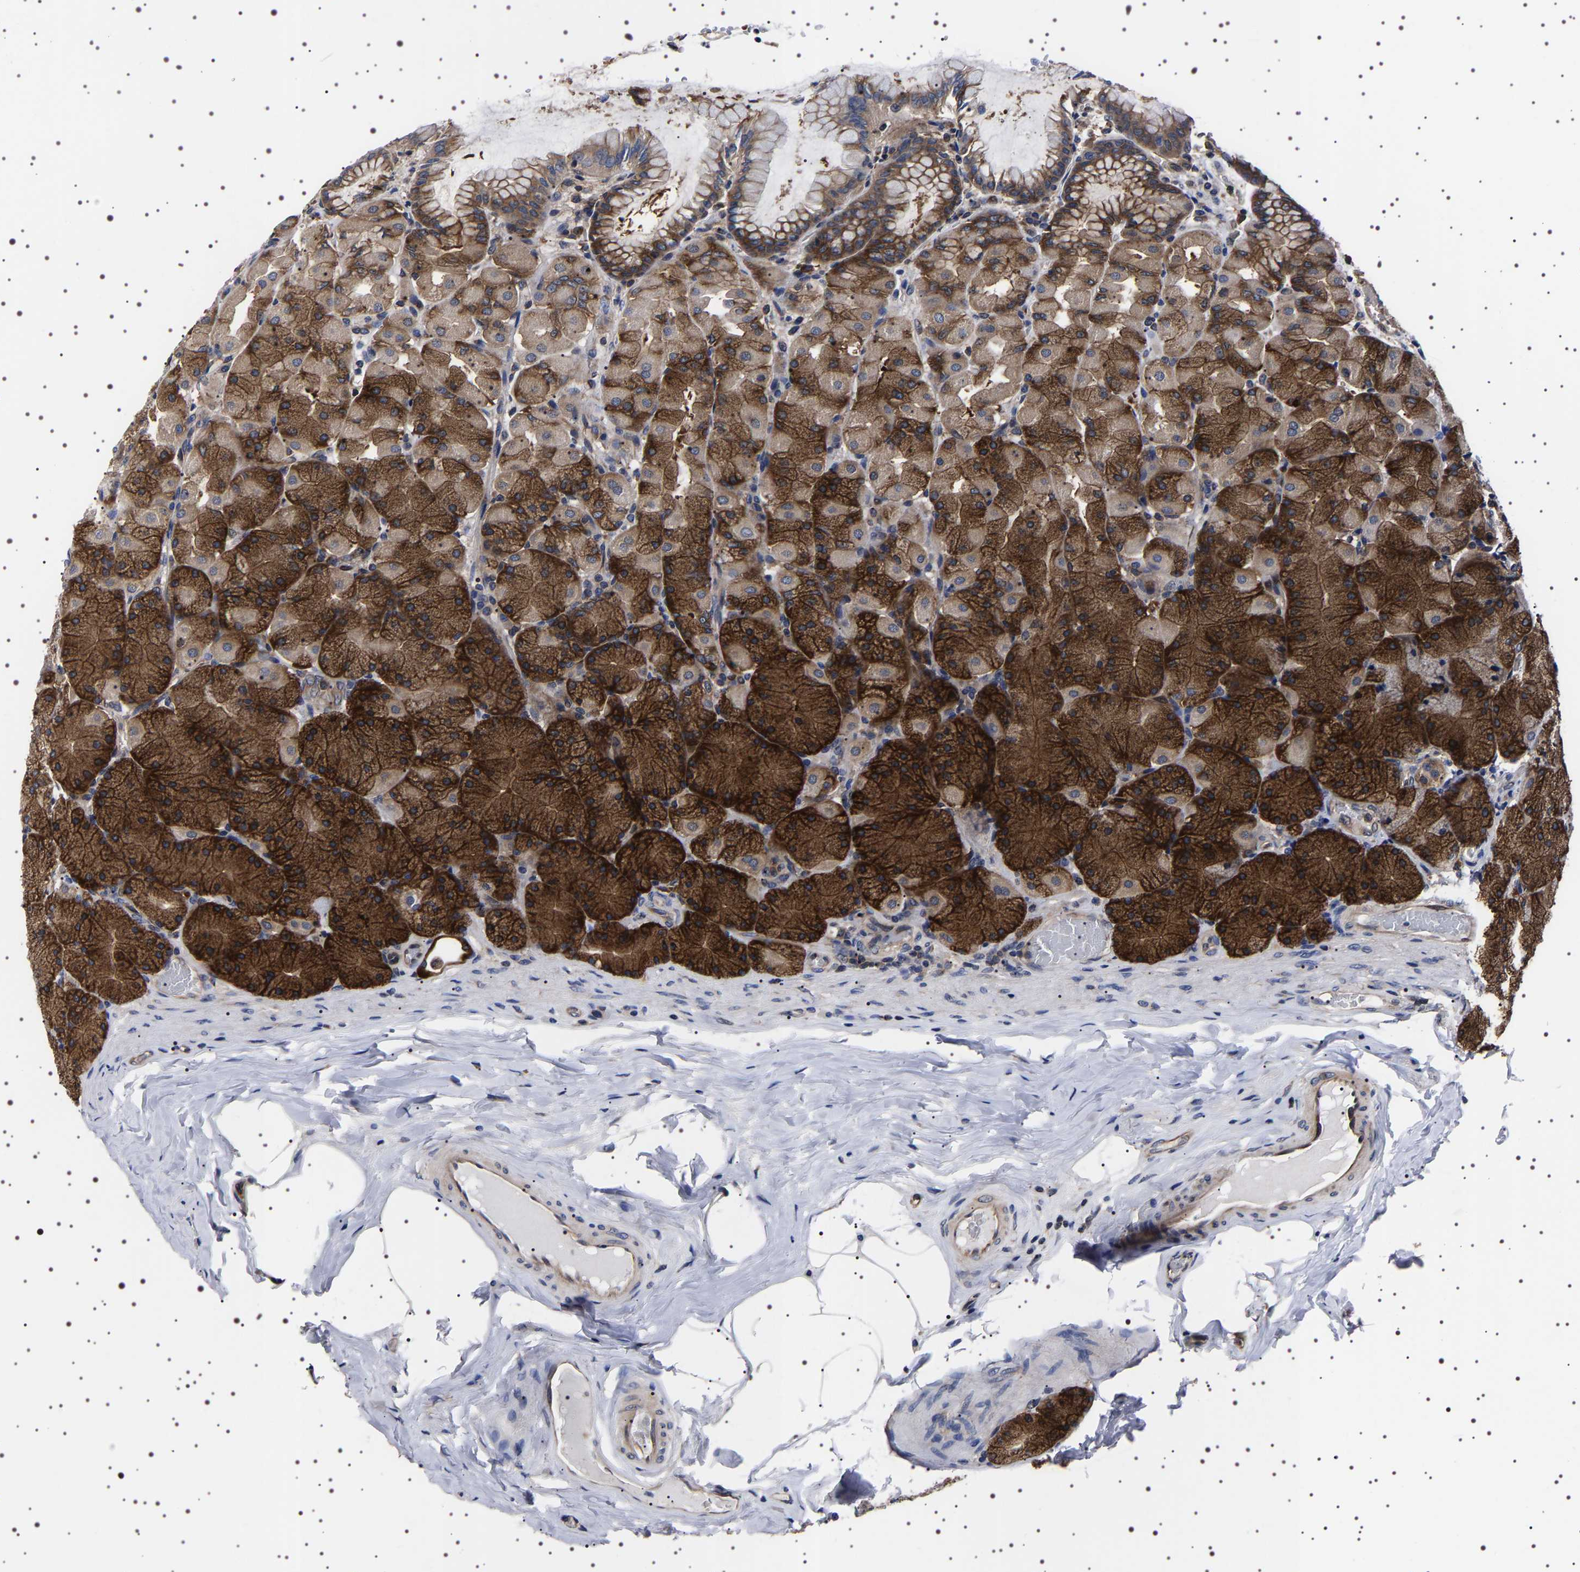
{"staining": {"intensity": "strong", "quantity": ">75%", "location": "cytoplasmic/membranous"}, "tissue": "stomach", "cell_type": "Glandular cells", "image_type": "normal", "snomed": [{"axis": "morphology", "description": "Normal tissue, NOS"}, {"axis": "topography", "description": "Stomach, upper"}], "caption": "Immunohistochemistry image of benign stomach: human stomach stained using immunohistochemistry displays high levels of strong protein expression localized specifically in the cytoplasmic/membranous of glandular cells, appearing as a cytoplasmic/membranous brown color.", "gene": "DARS1", "patient": {"sex": "female", "age": 56}}